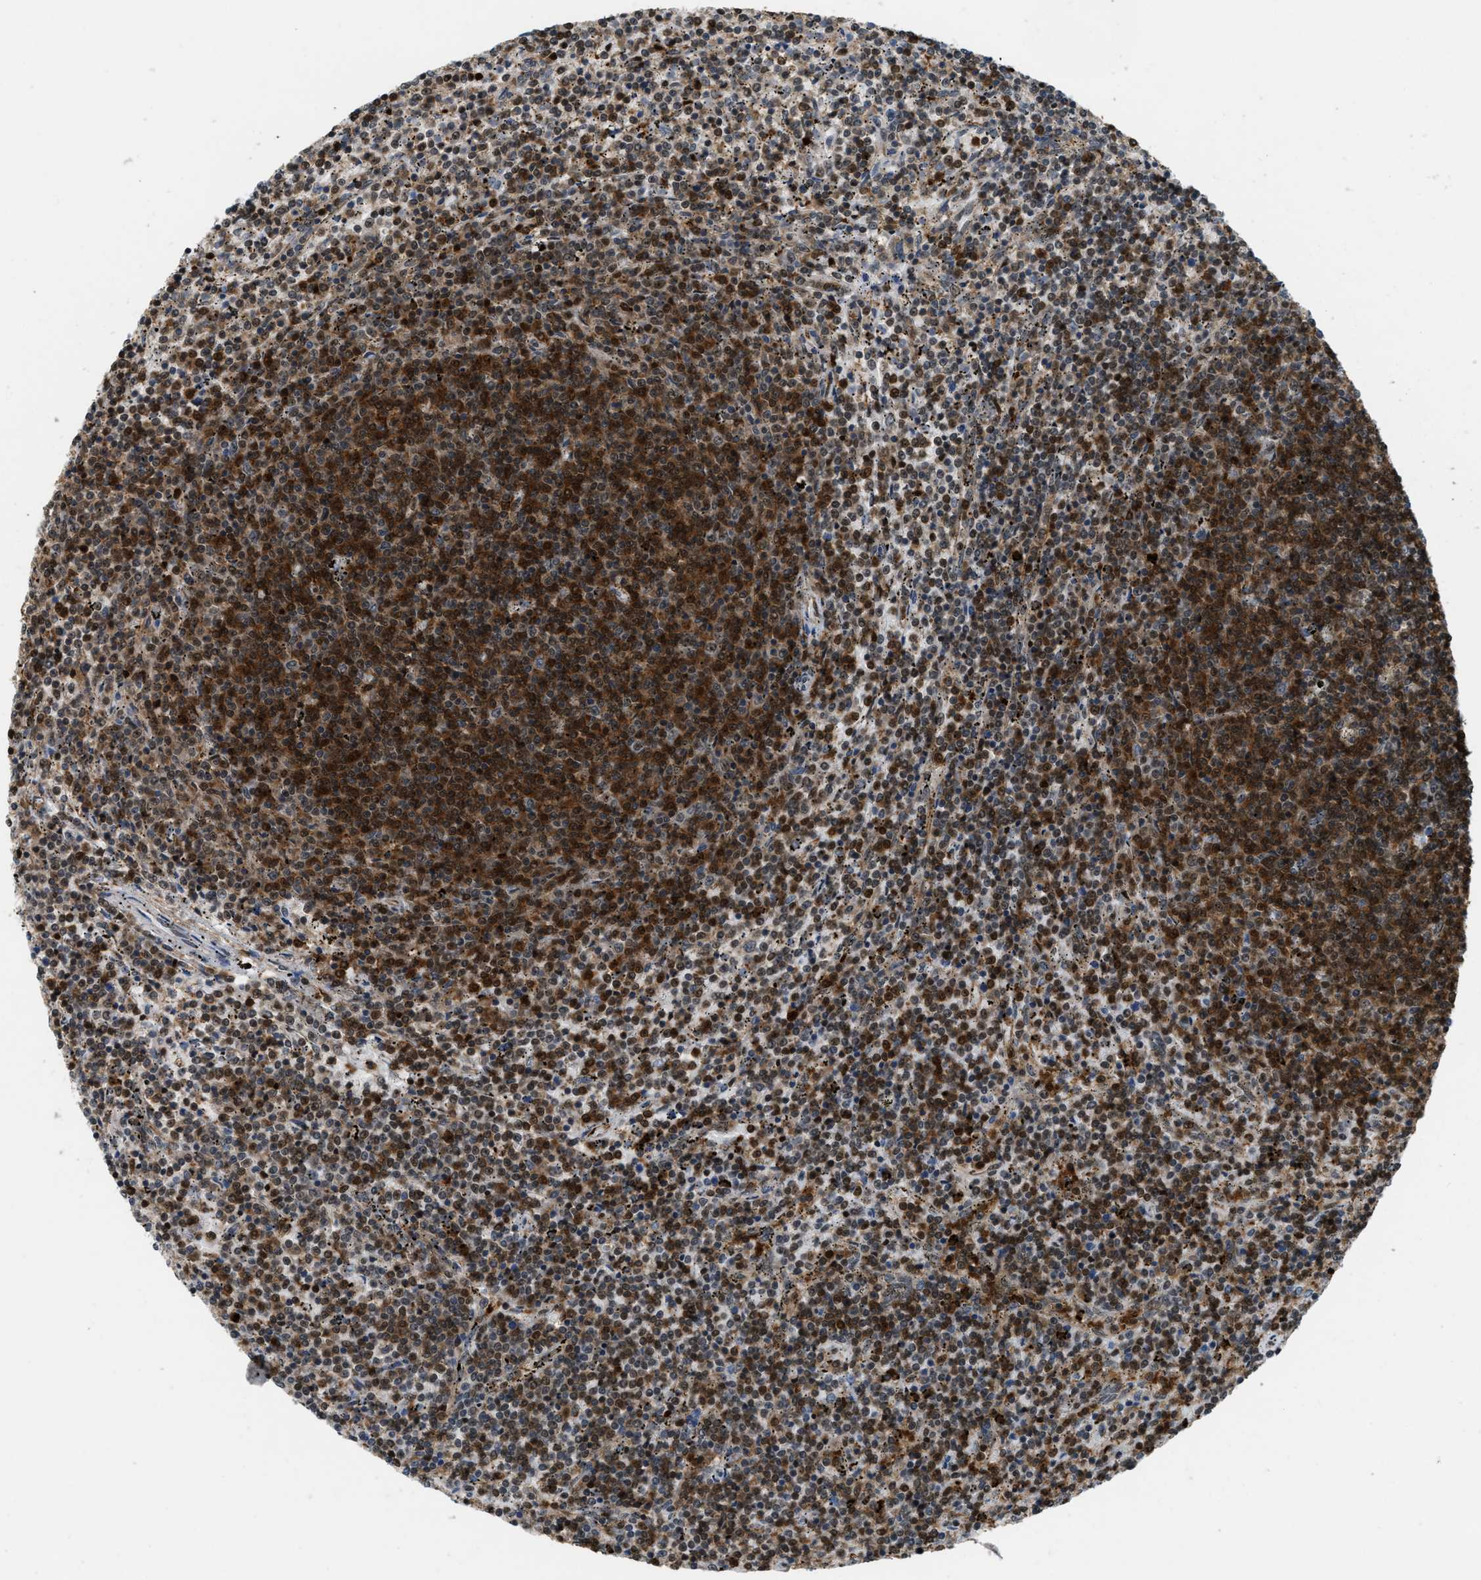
{"staining": {"intensity": "strong", "quantity": "25%-75%", "location": "cytoplasmic/membranous"}, "tissue": "lymphoma", "cell_type": "Tumor cells", "image_type": "cancer", "snomed": [{"axis": "morphology", "description": "Malignant lymphoma, non-Hodgkin's type, Low grade"}, {"axis": "topography", "description": "Spleen"}], "caption": "Malignant lymphoma, non-Hodgkin's type (low-grade) was stained to show a protein in brown. There is high levels of strong cytoplasmic/membranous expression in approximately 25%-75% of tumor cells. The staining was performed using DAB to visualize the protein expression in brown, while the nuclei were stained in blue with hematoxylin (Magnification: 20x).", "gene": "E2F1", "patient": {"sex": "female", "age": 50}}